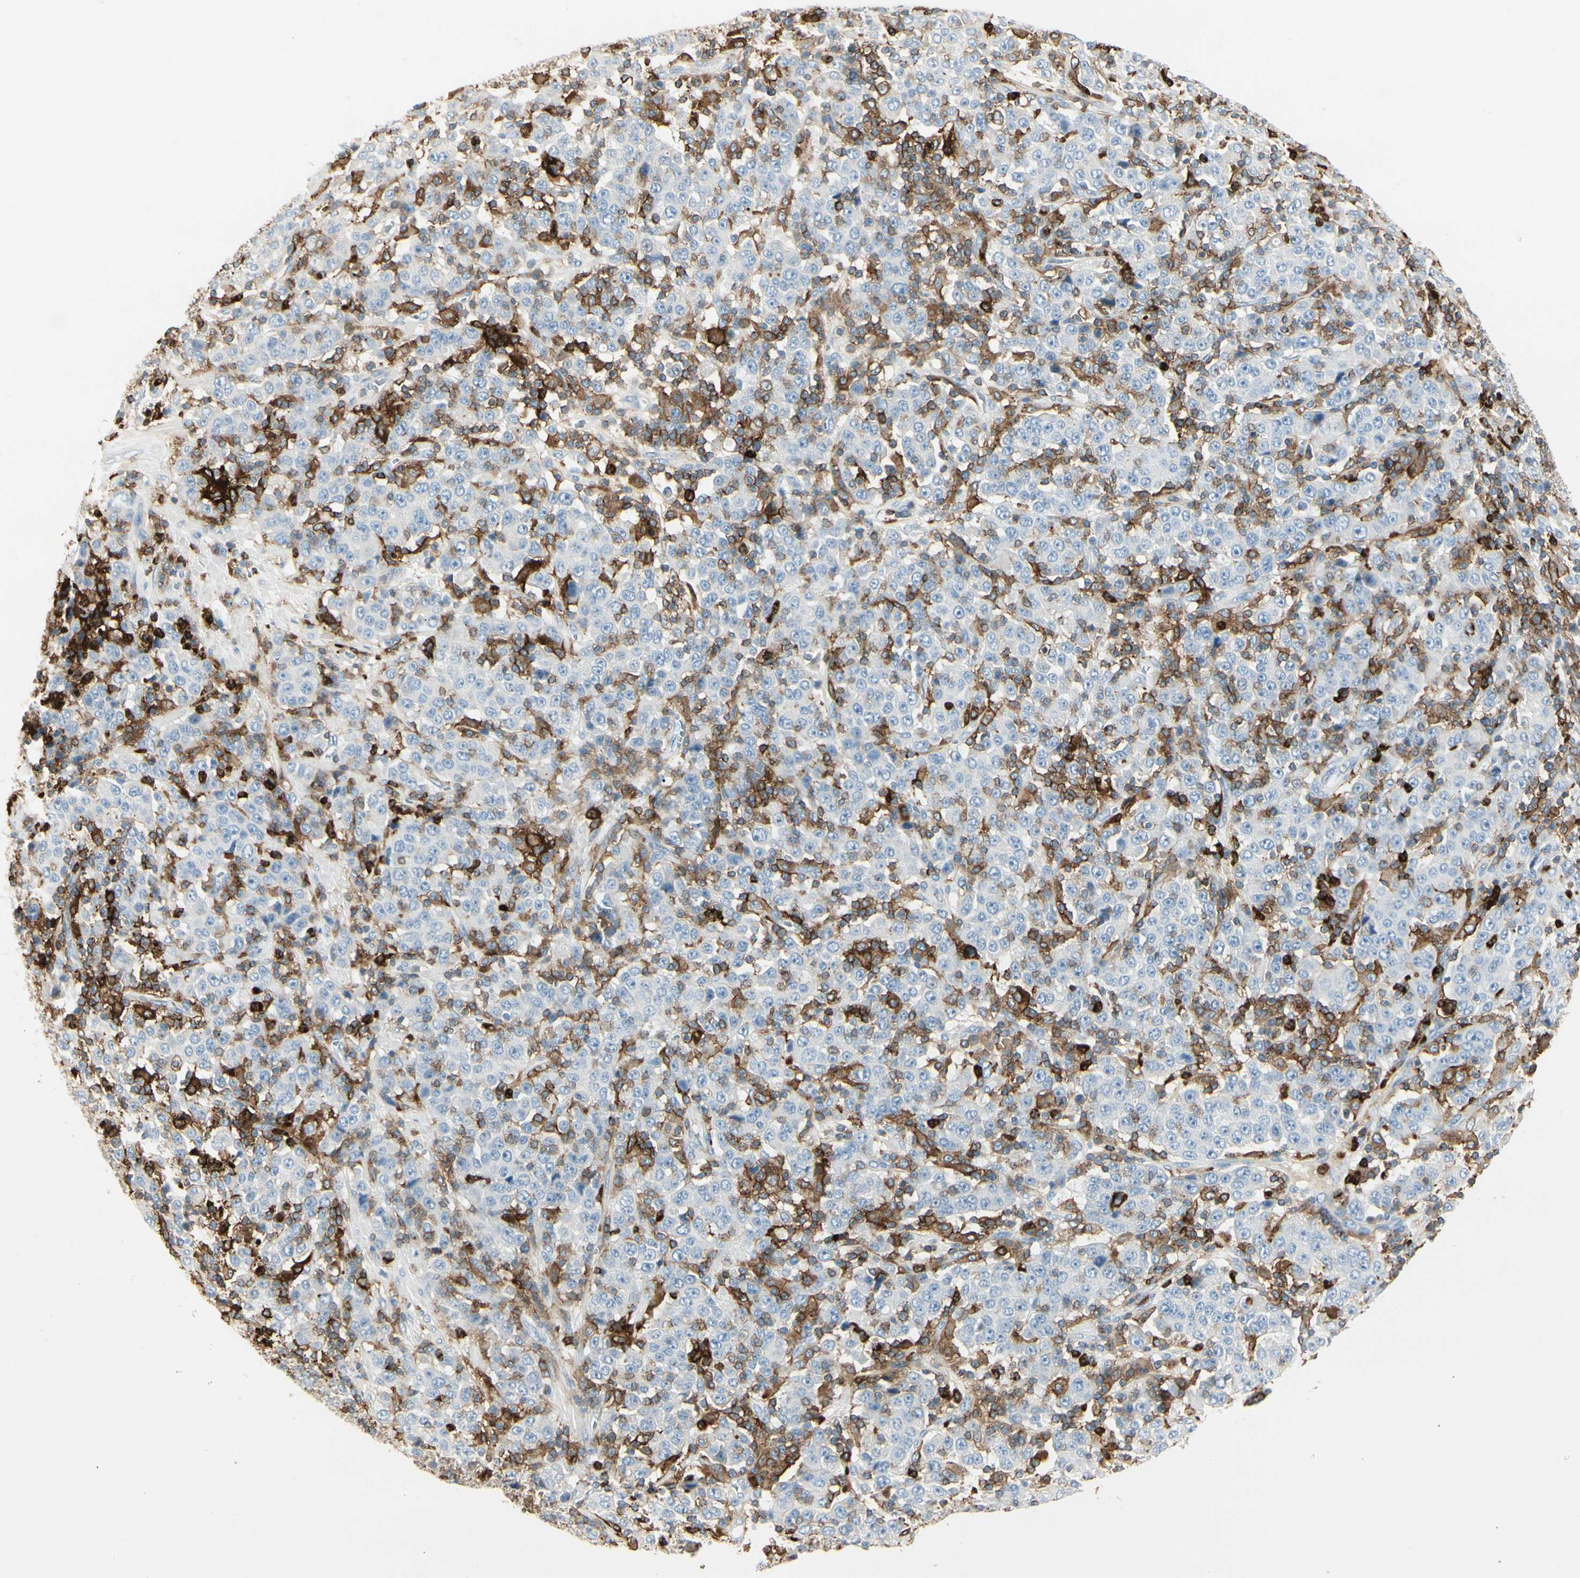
{"staining": {"intensity": "negative", "quantity": "none", "location": "none"}, "tissue": "stomach cancer", "cell_type": "Tumor cells", "image_type": "cancer", "snomed": [{"axis": "morphology", "description": "Normal tissue, NOS"}, {"axis": "morphology", "description": "Adenocarcinoma, NOS"}, {"axis": "topography", "description": "Stomach, upper"}, {"axis": "topography", "description": "Stomach"}], "caption": "The photomicrograph demonstrates no staining of tumor cells in stomach cancer (adenocarcinoma).", "gene": "ITGB2", "patient": {"sex": "male", "age": 59}}